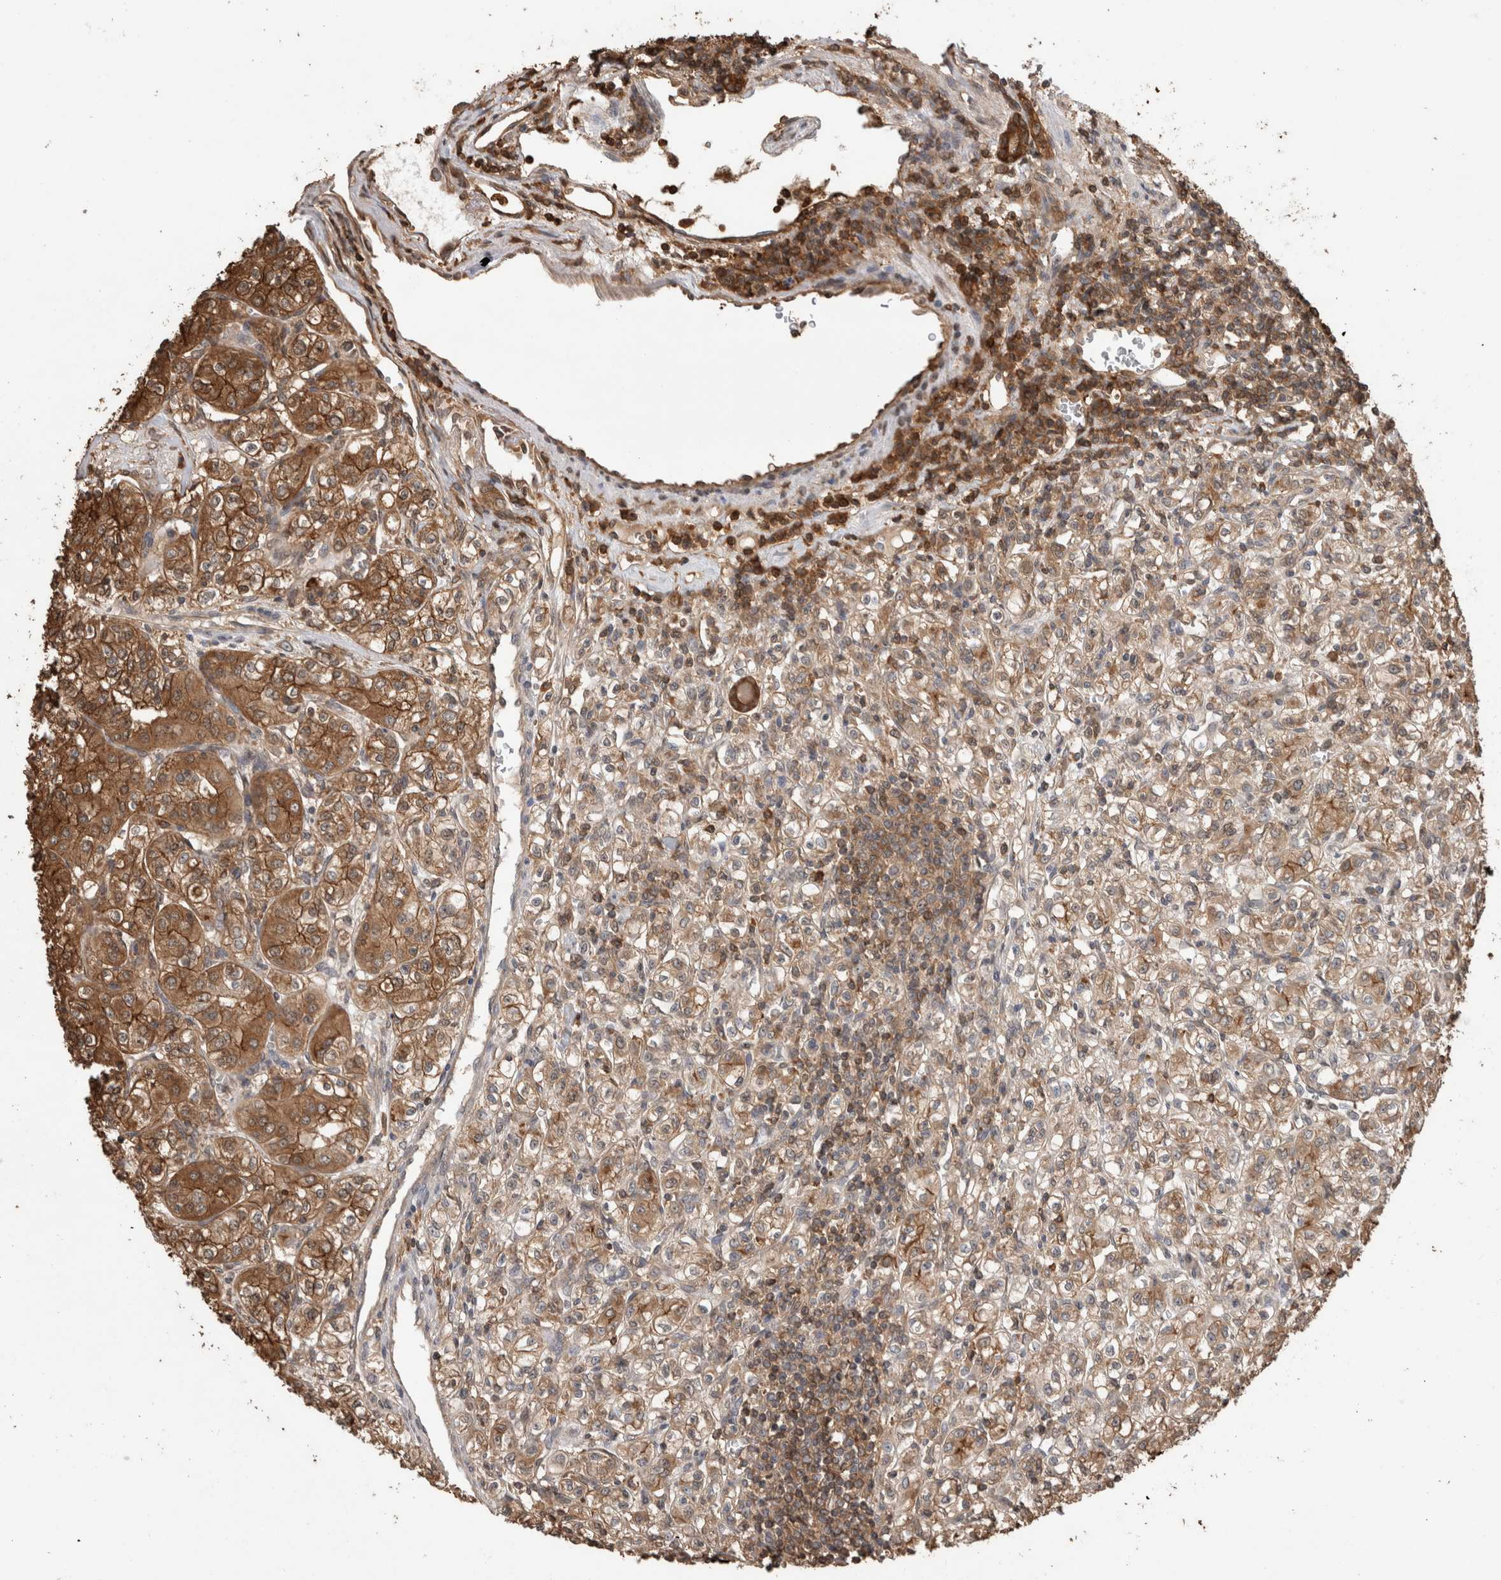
{"staining": {"intensity": "moderate", "quantity": ">75%", "location": "cytoplasmic/membranous"}, "tissue": "renal cancer", "cell_type": "Tumor cells", "image_type": "cancer", "snomed": [{"axis": "morphology", "description": "Adenocarcinoma, NOS"}, {"axis": "topography", "description": "Kidney"}], "caption": "Human adenocarcinoma (renal) stained with a protein marker exhibits moderate staining in tumor cells.", "gene": "TRIM5", "patient": {"sex": "male", "age": 77}}